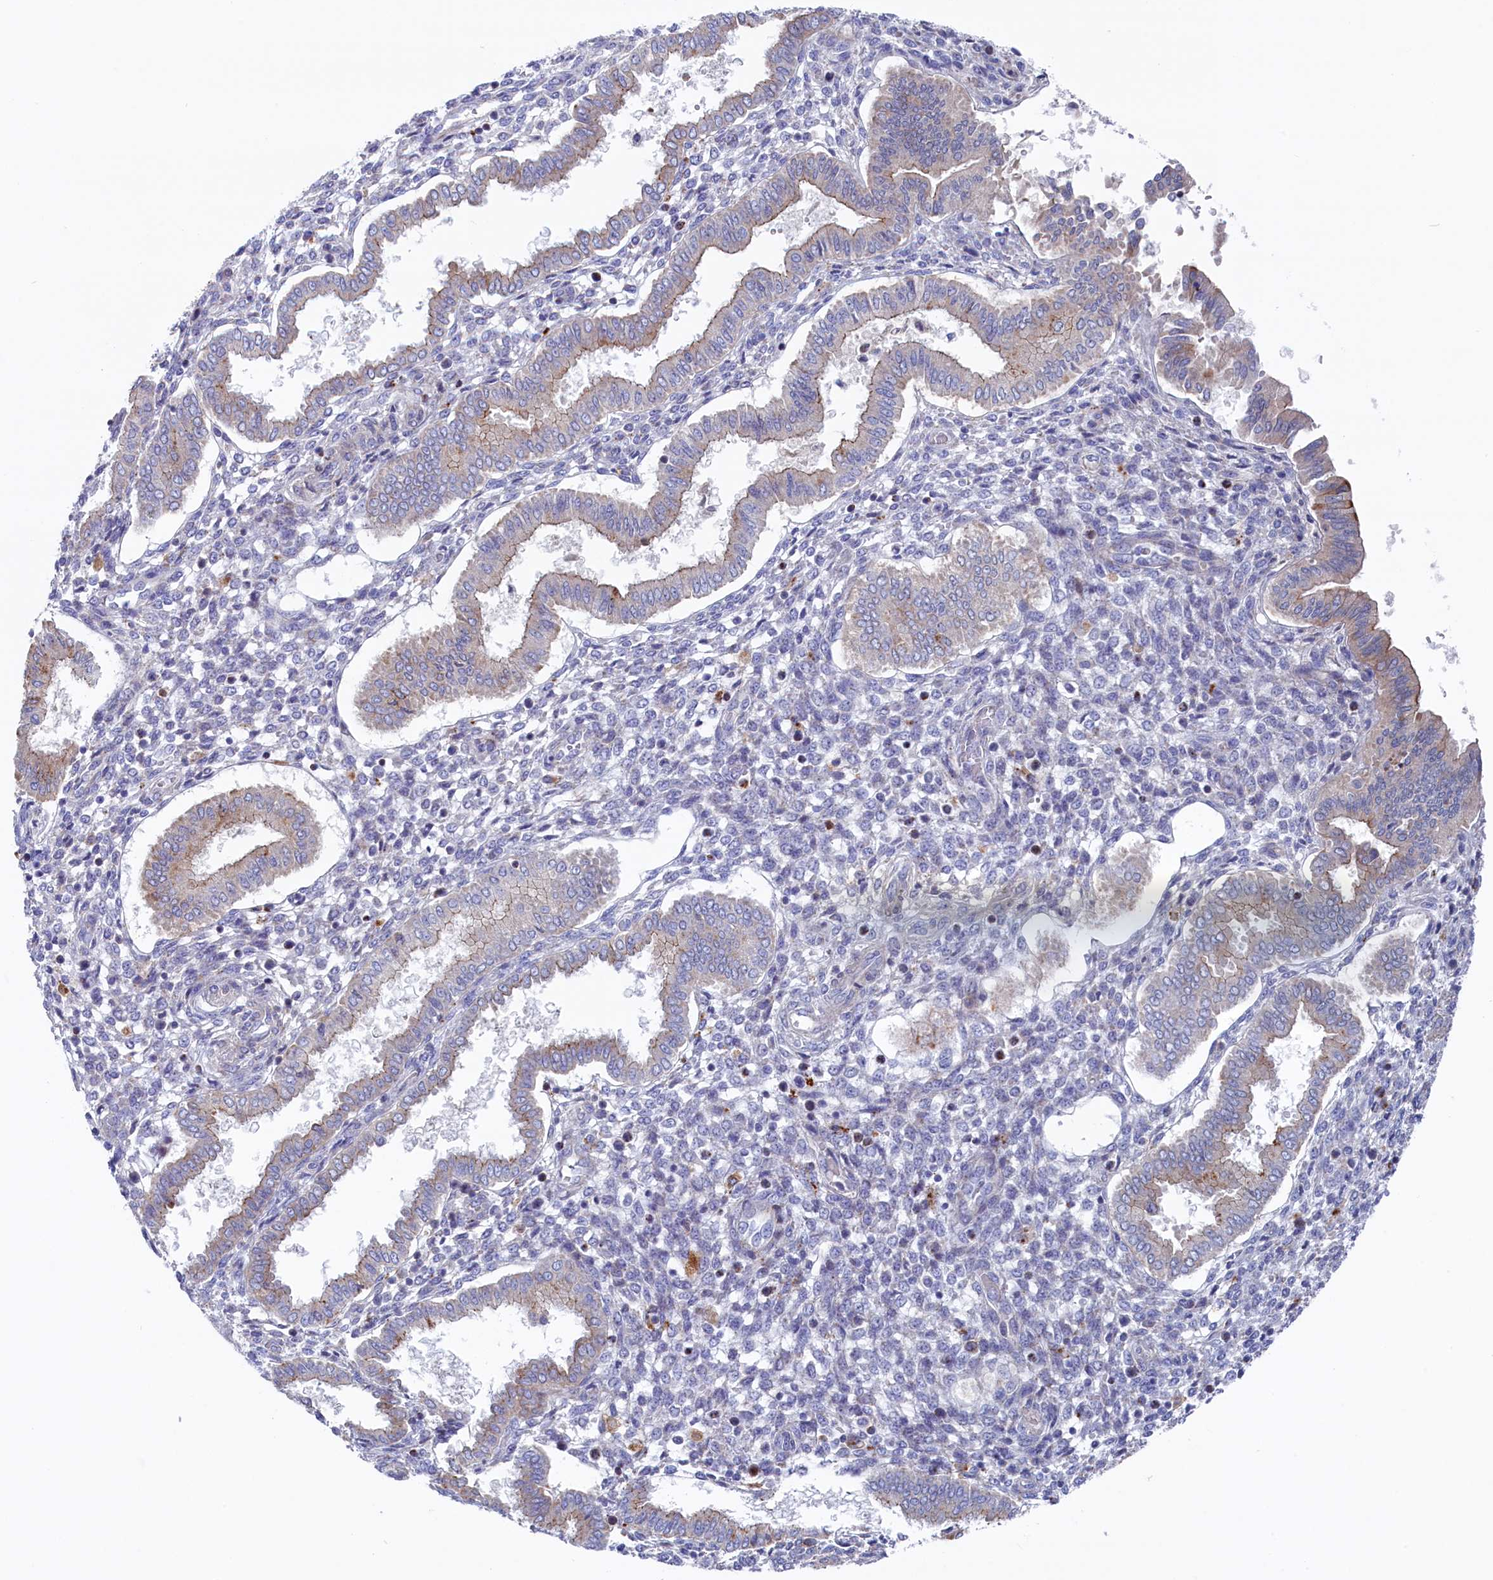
{"staining": {"intensity": "negative", "quantity": "none", "location": "none"}, "tissue": "endometrium", "cell_type": "Cells in endometrial stroma", "image_type": "normal", "snomed": [{"axis": "morphology", "description": "Normal tissue, NOS"}, {"axis": "topography", "description": "Endometrium"}], "caption": "This image is of unremarkable endometrium stained with immunohistochemistry to label a protein in brown with the nuclei are counter-stained blue. There is no positivity in cells in endometrial stroma. (DAB (3,3'-diaminobenzidine) immunohistochemistry (IHC) with hematoxylin counter stain).", "gene": "NUDT7", "patient": {"sex": "female", "age": 24}}